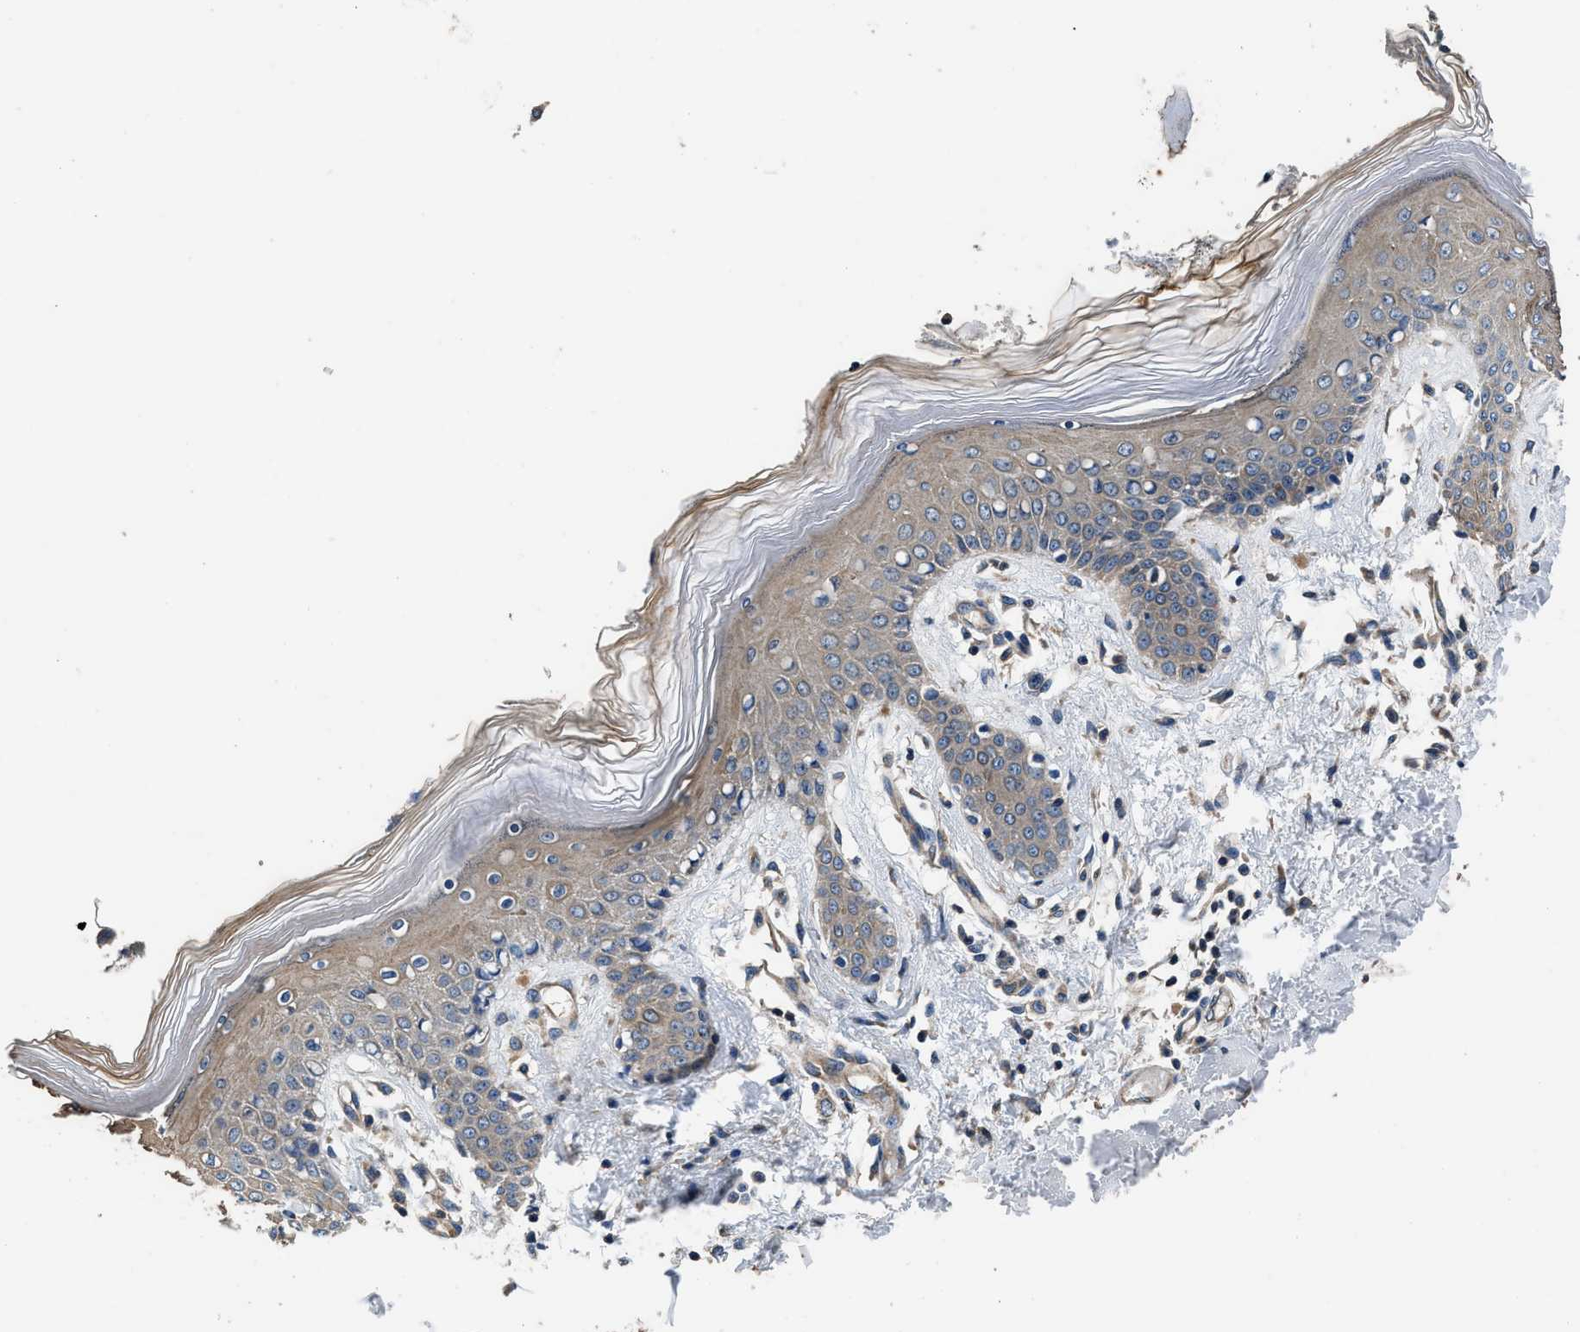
{"staining": {"intensity": "weak", "quantity": ">75%", "location": "cytoplasmic/membranous"}, "tissue": "skin", "cell_type": "Fibroblasts", "image_type": "normal", "snomed": [{"axis": "morphology", "description": "Normal tissue, NOS"}, {"axis": "topography", "description": "Skin"}], "caption": "Unremarkable skin was stained to show a protein in brown. There is low levels of weak cytoplasmic/membranous positivity in about >75% of fibroblasts. Using DAB (3,3'-diaminobenzidine) (brown) and hematoxylin (blue) stains, captured at high magnification using brightfield microscopy.", "gene": "DHRS7B", "patient": {"sex": "male", "age": 53}}